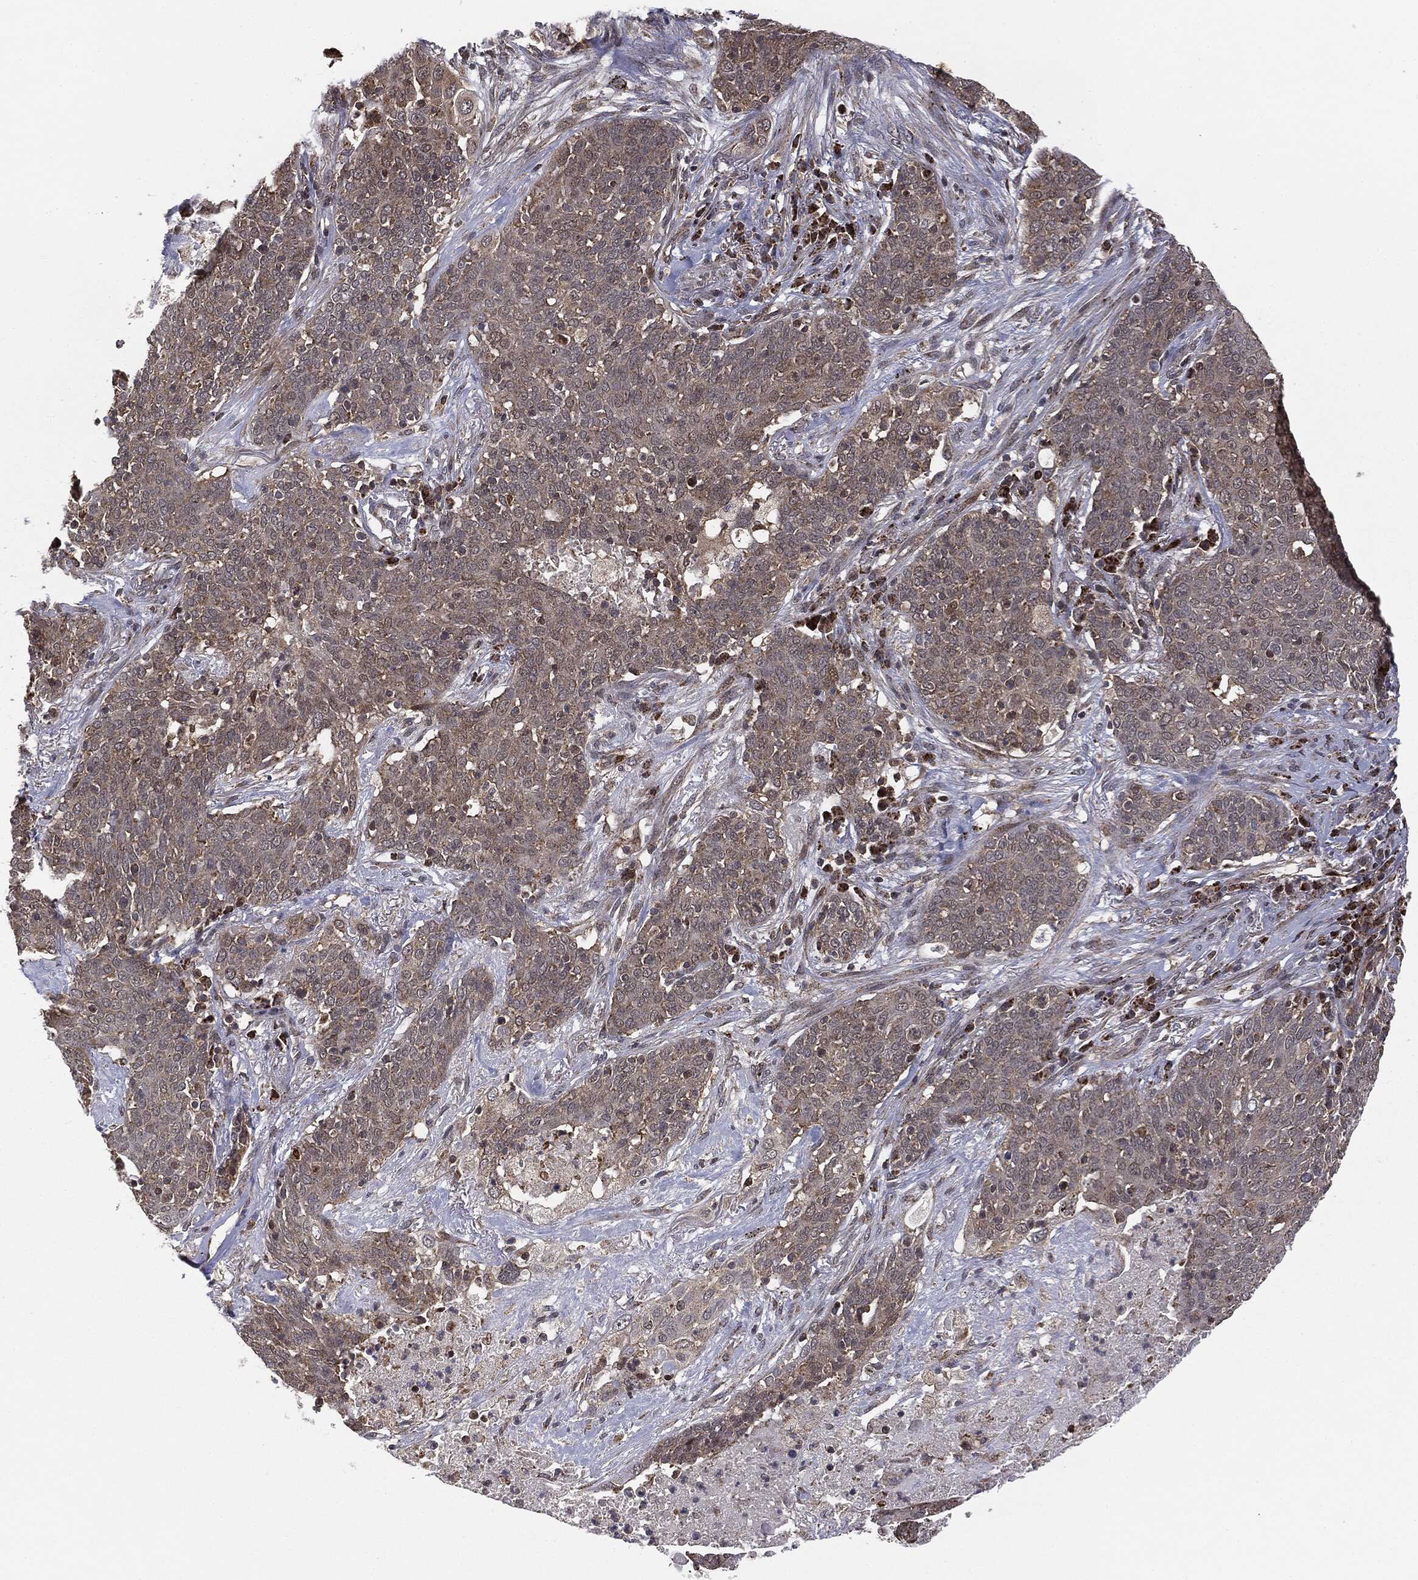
{"staining": {"intensity": "negative", "quantity": "none", "location": "none"}, "tissue": "lung cancer", "cell_type": "Tumor cells", "image_type": "cancer", "snomed": [{"axis": "morphology", "description": "Squamous cell carcinoma, NOS"}, {"axis": "topography", "description": "Lung"}], "caption": "Tumor cells show no significant staining in lung cancer.", "gene": "MTOR", "patient": {"sex": "male", "age": 82}}